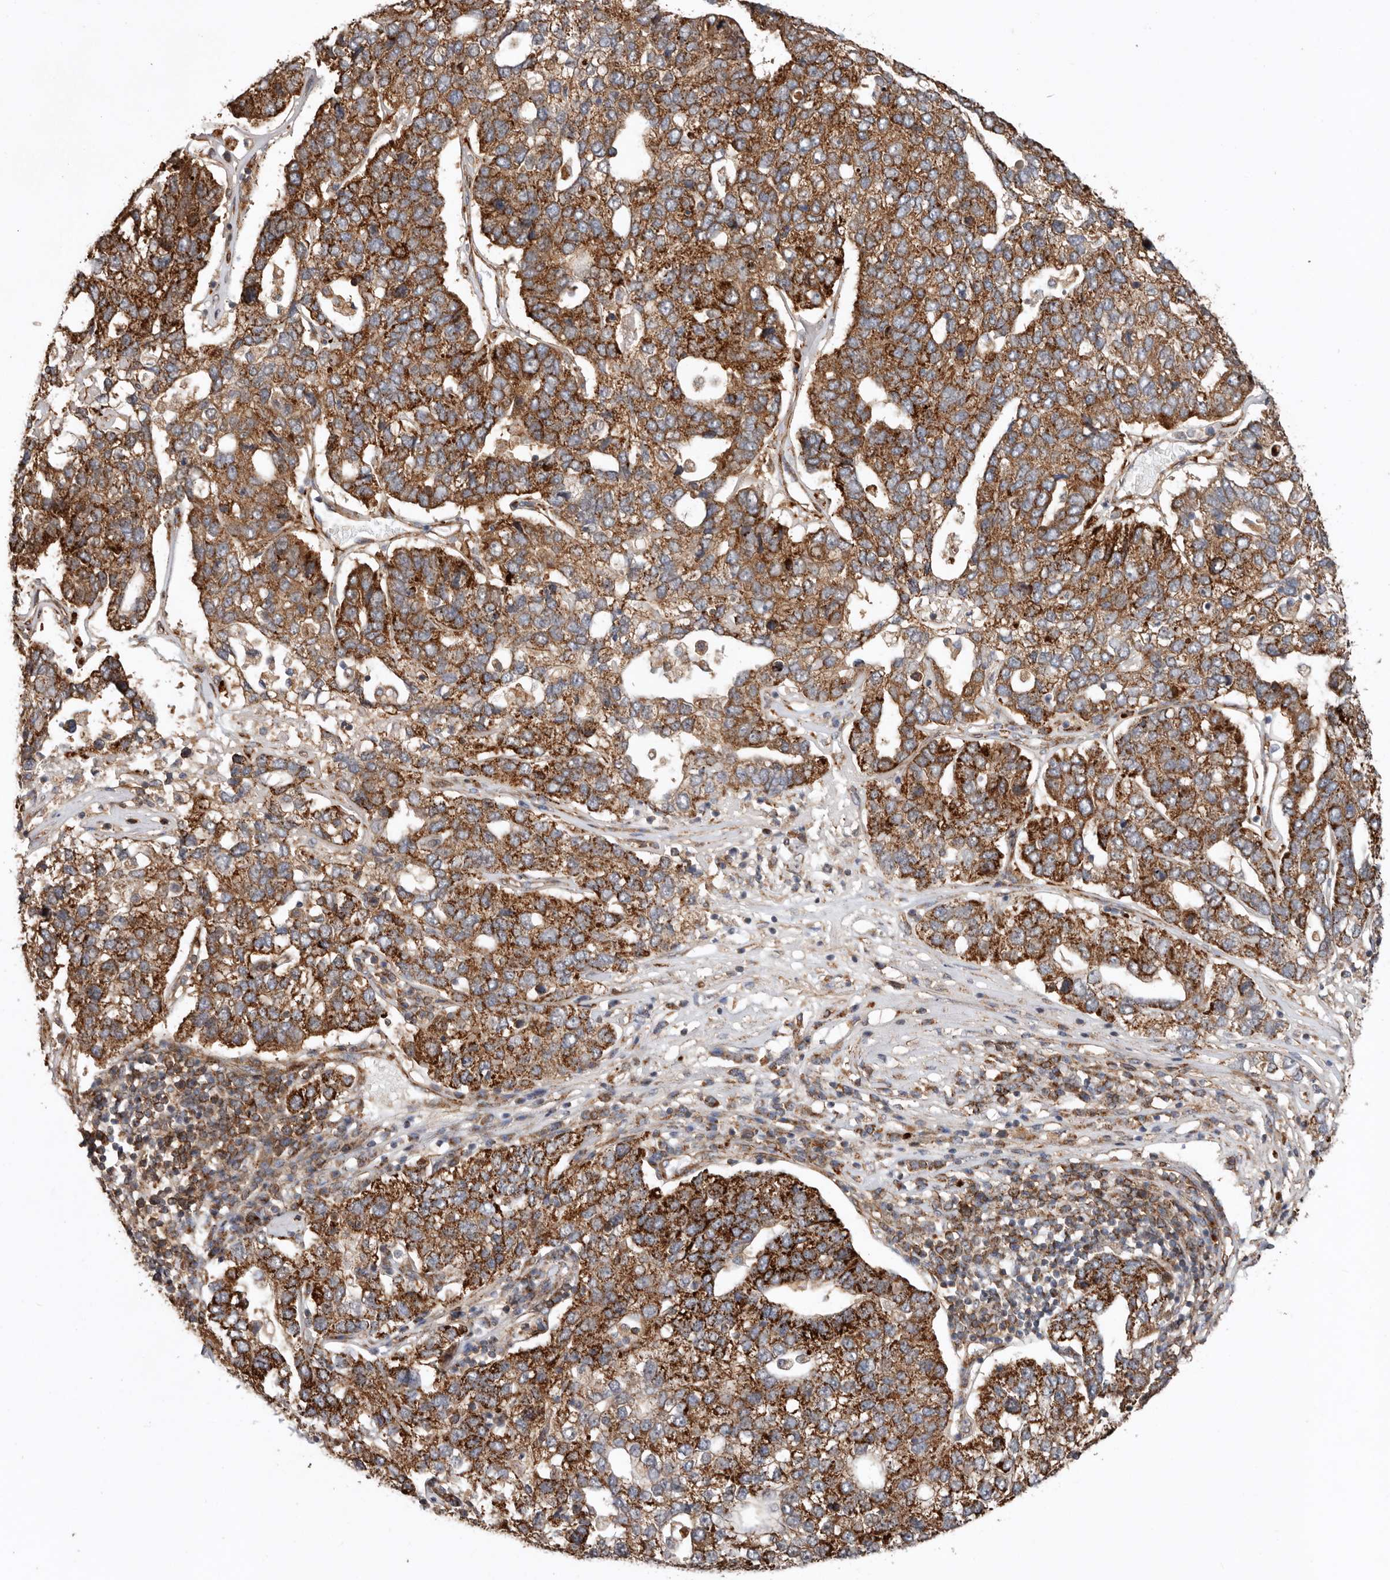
{"staining": {"intensity": "strong", "quantity": ">75%", "location": "cytoplasmic/membranous"}, "tissue": "pancreatic cancer", "cell_type": "Tumor cells", "image_type": "cancer", "snomed": [{"axis": "morphology", "description": "Adenocarcinoma, NOS"}, {"axis": "topography", "description": "Pancreas"}], "caption": "Adenocarcinoma (pancreatic) was stained to show a protein in brown. There is high levels of strong cytoplasmic/membranous expression in approximately >75% of tumor cells.", "gene": "PROKR1", "patient": {"sex": "female", "age": 61}}